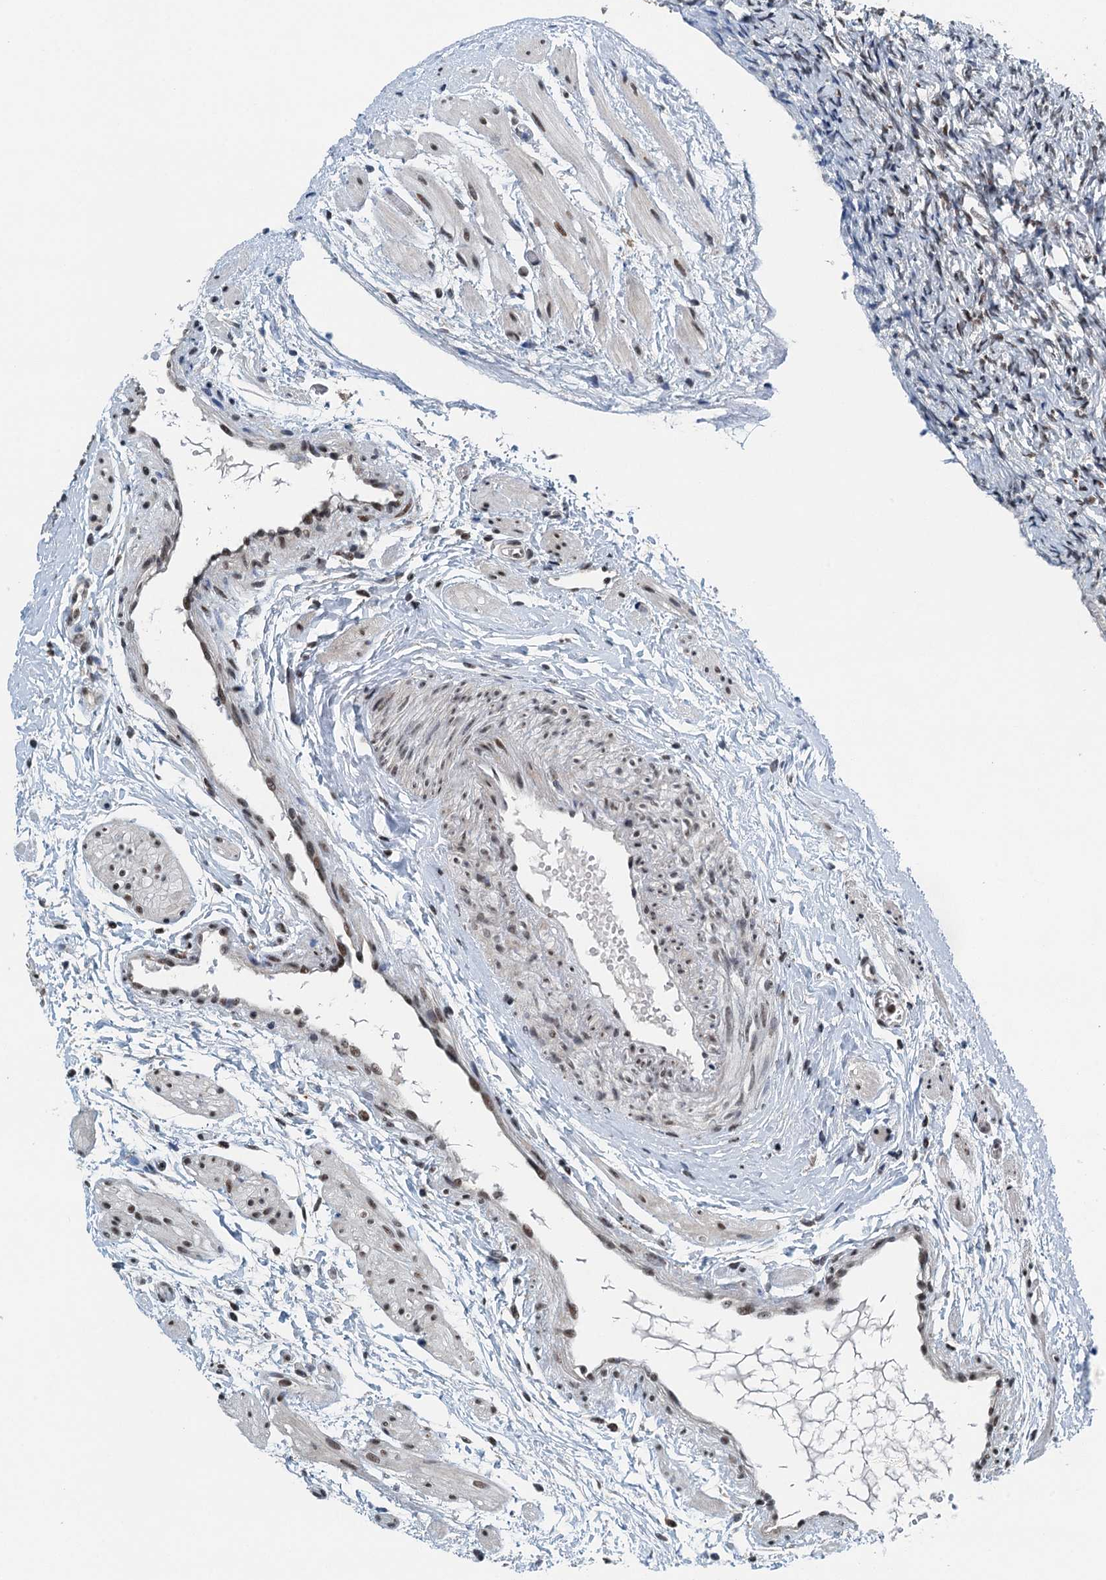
{"staining": {"intensity": "moderate", "quantity": ">75%", "location": "cytoplasmic/membranous,nuclear"}, "tissue": "ovary", "cell_type": "Follicle cells", "image_type": "normal", "snomed": [{"axis": "morphology", "description": "Normal tissue, NOS"}, {"axis": "topography", "description": "Ovary"}], "caption": "Moderate cytoplasmic/membranous,nuclear protein positivity is identified in approximately >75% of follicle cells in ovary.", "gene": "MTA3", "patient": {"sex": "female", "age": 41}}